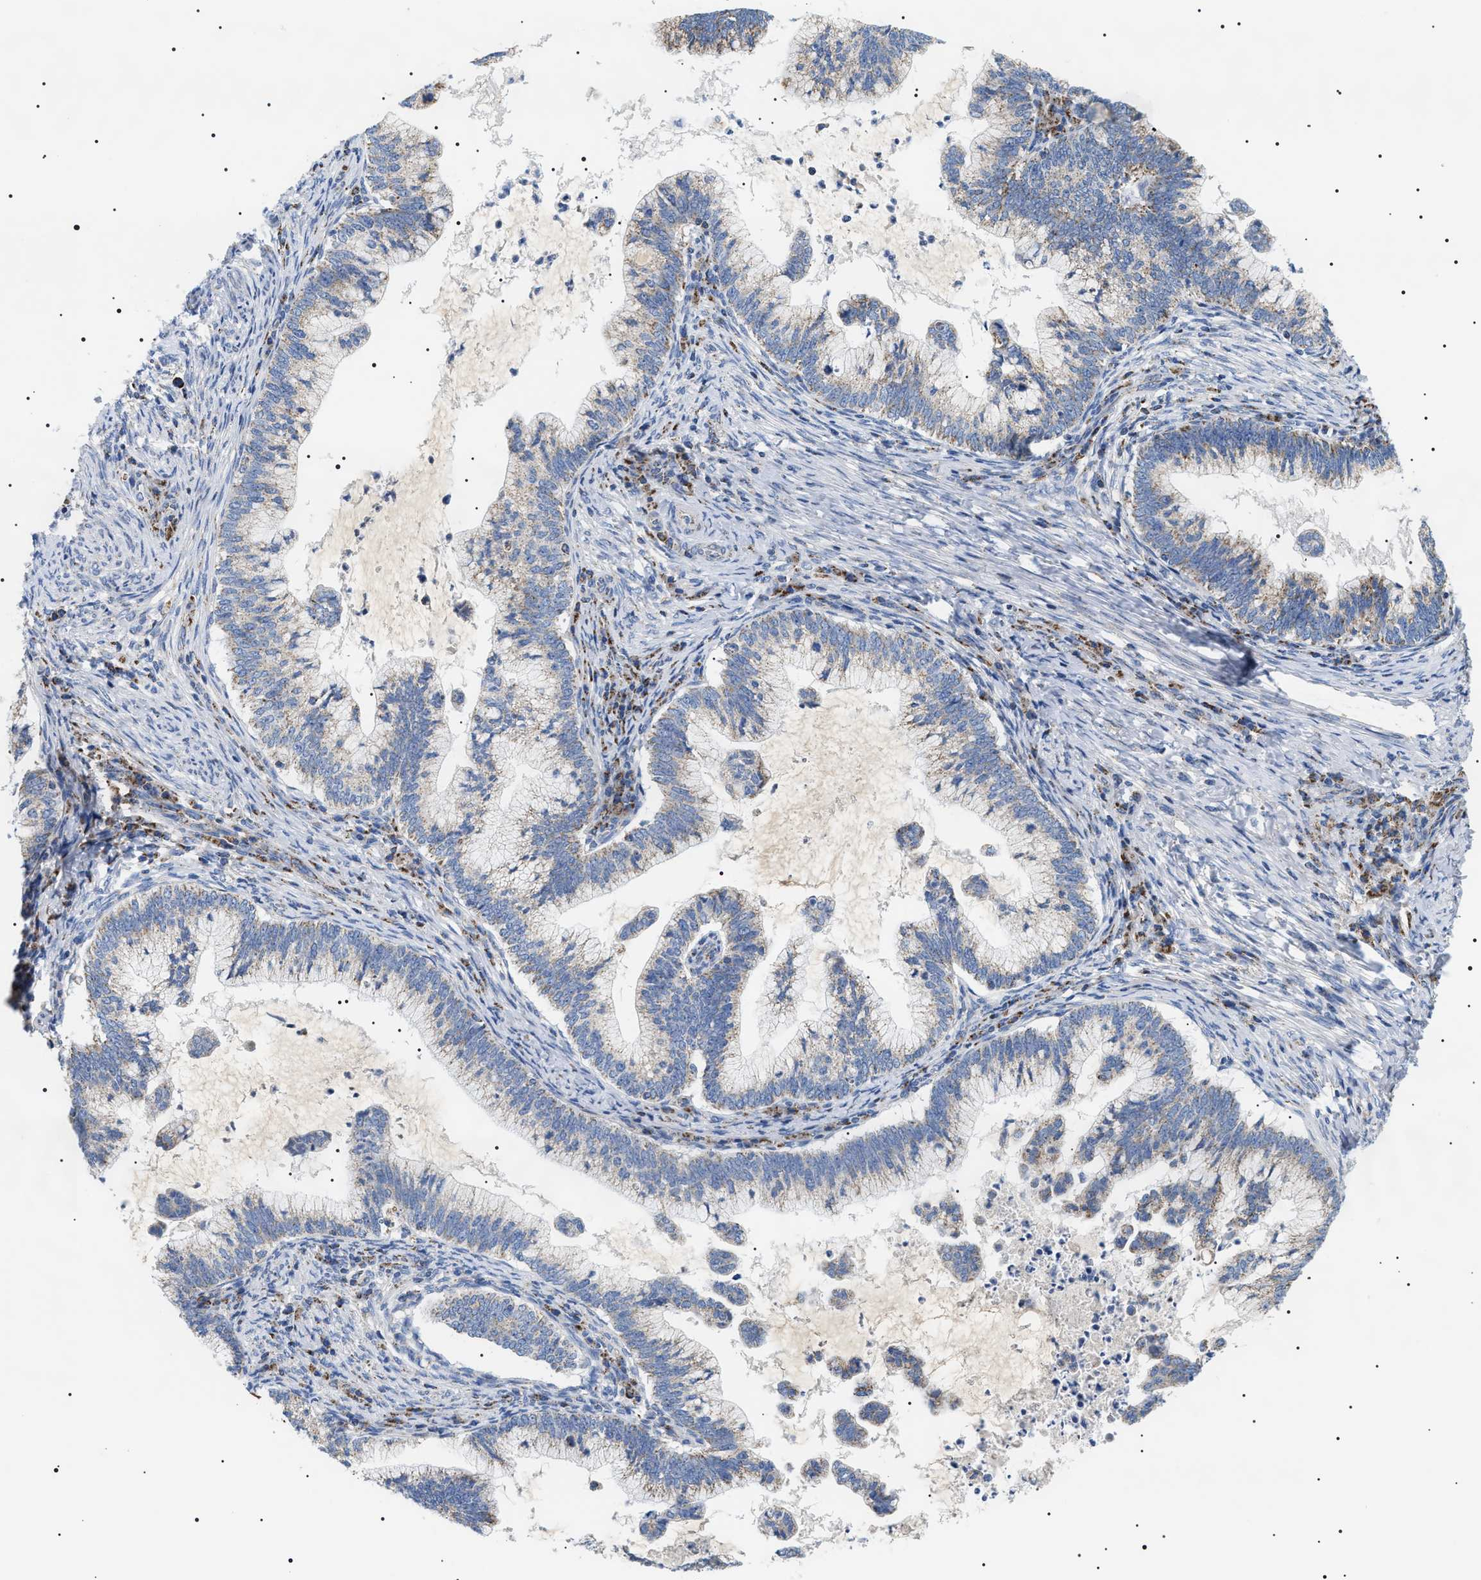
{"staining": {"intensity": "weak", "quantity": "<25%", "location": "cytoplasmic/membranous"}, "tissue": "cervical cancer", "cell_type": "Tumor cells", "image_type": "cancer", "snomed": [{"axis": "morphology", "description": "Adenocarcinoma, NOS"}, {"axis": "topography", "description": "Cervix"}], "caption": "Tumor cells show no significant protein staining in adenocarcinoma (cervical).", "gene": "OXSM", "patient": {"sex": "female", "age": 36}}